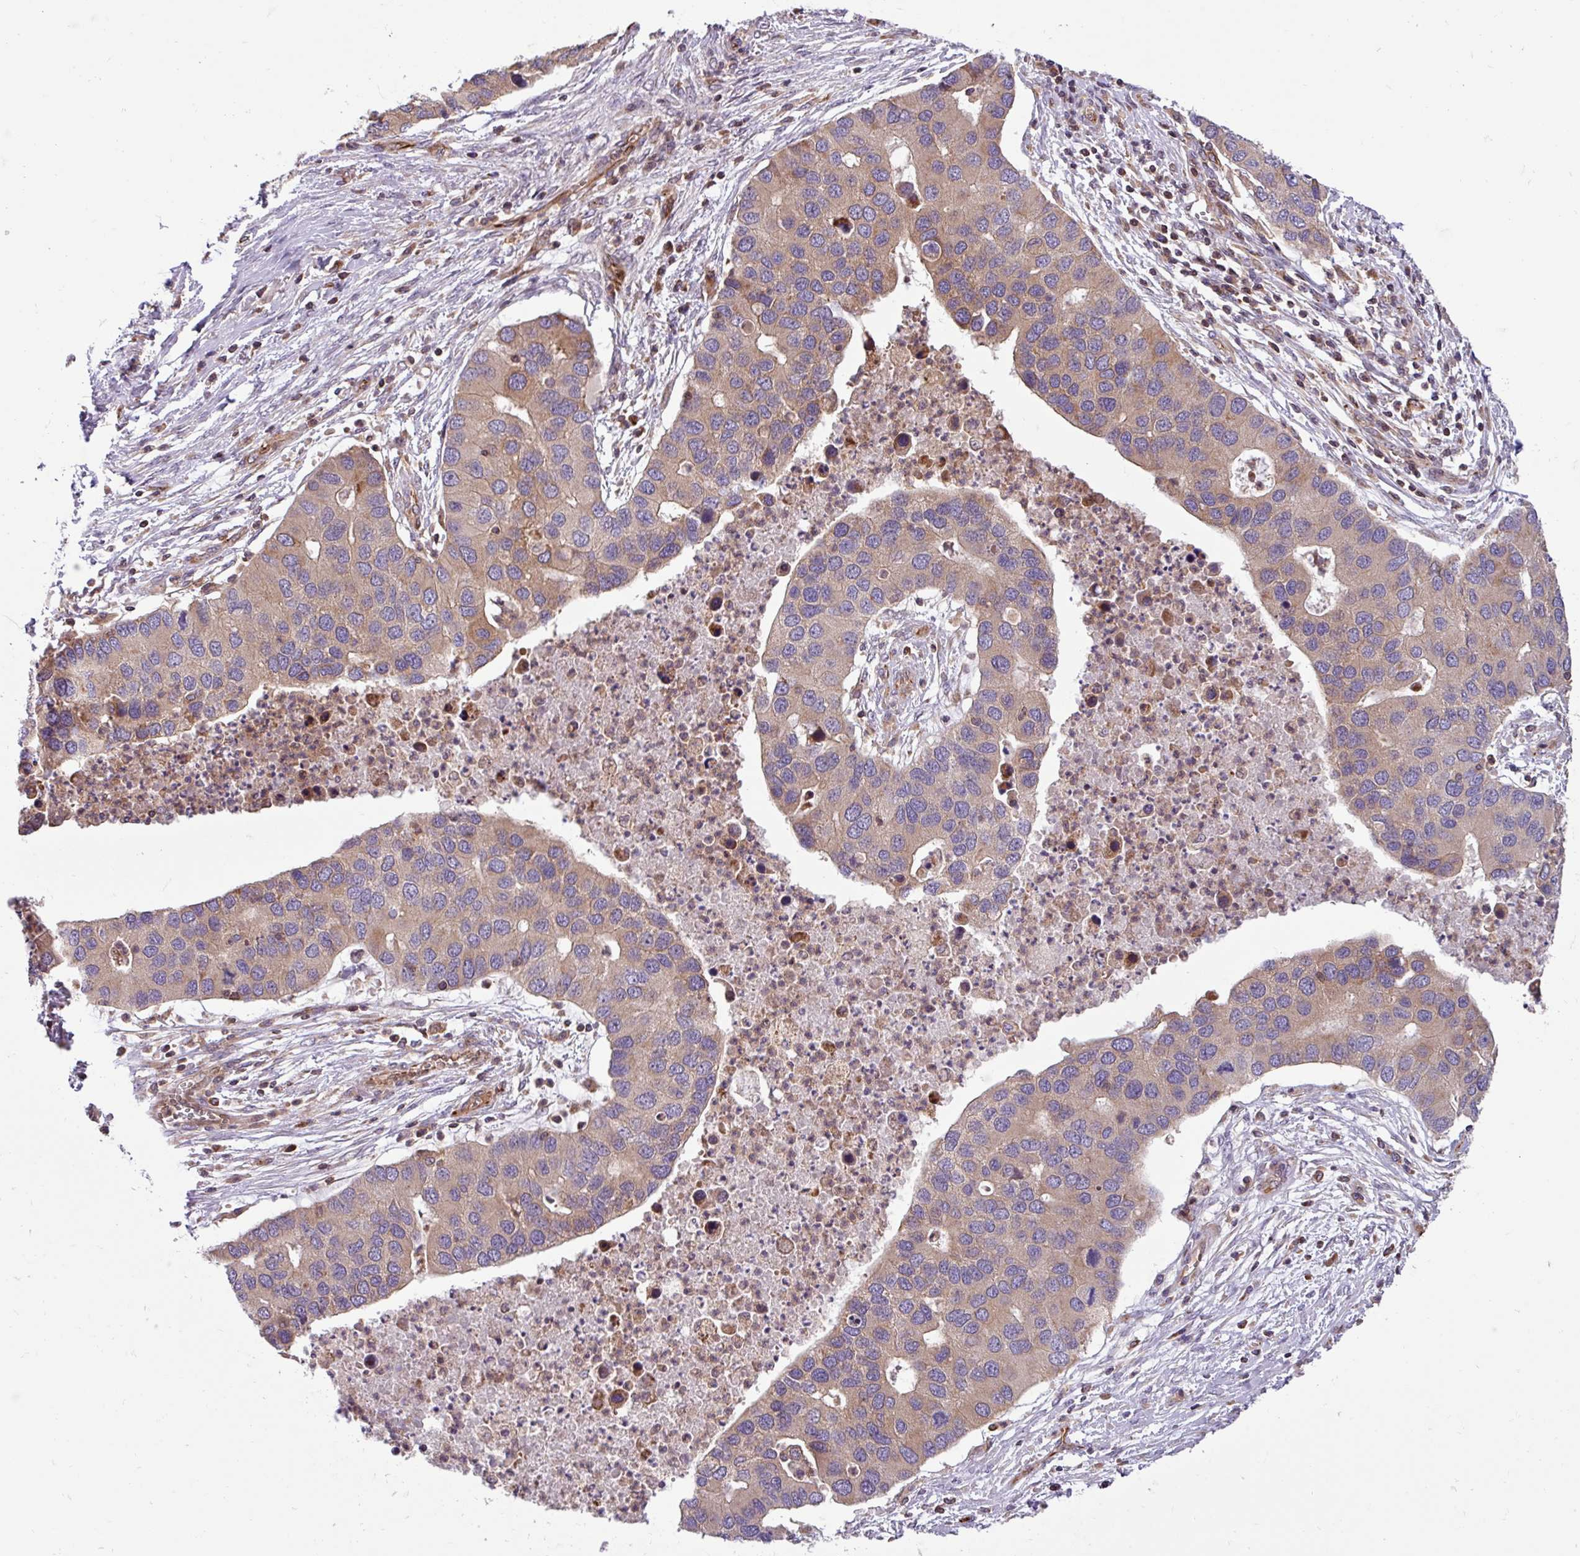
{"staining": {"intensity": "weak", "quantity": ">75%", "location": "cytoplasmic/membranous"}, "tissue": "lung cancer", "cell_type": "Tumor cells", "image_type": "cancer", "snomed": [{"axis": "morphology", "description": "Aneuploidy"}, {"axis": "morphology", "description": "Adenocarcinoma, NOS"}, {"axis": "topography", "description": "Lymph node"}, {"axis": "topography", "description": "Lung"}], "caption": "Weak cytoplasmic/membranous staining is seen in approximately >75% of tumor cells in lung adenocarcinoma.", "gene": "PLEKHD1", "patient": {"sex": "female", "age": 74}}